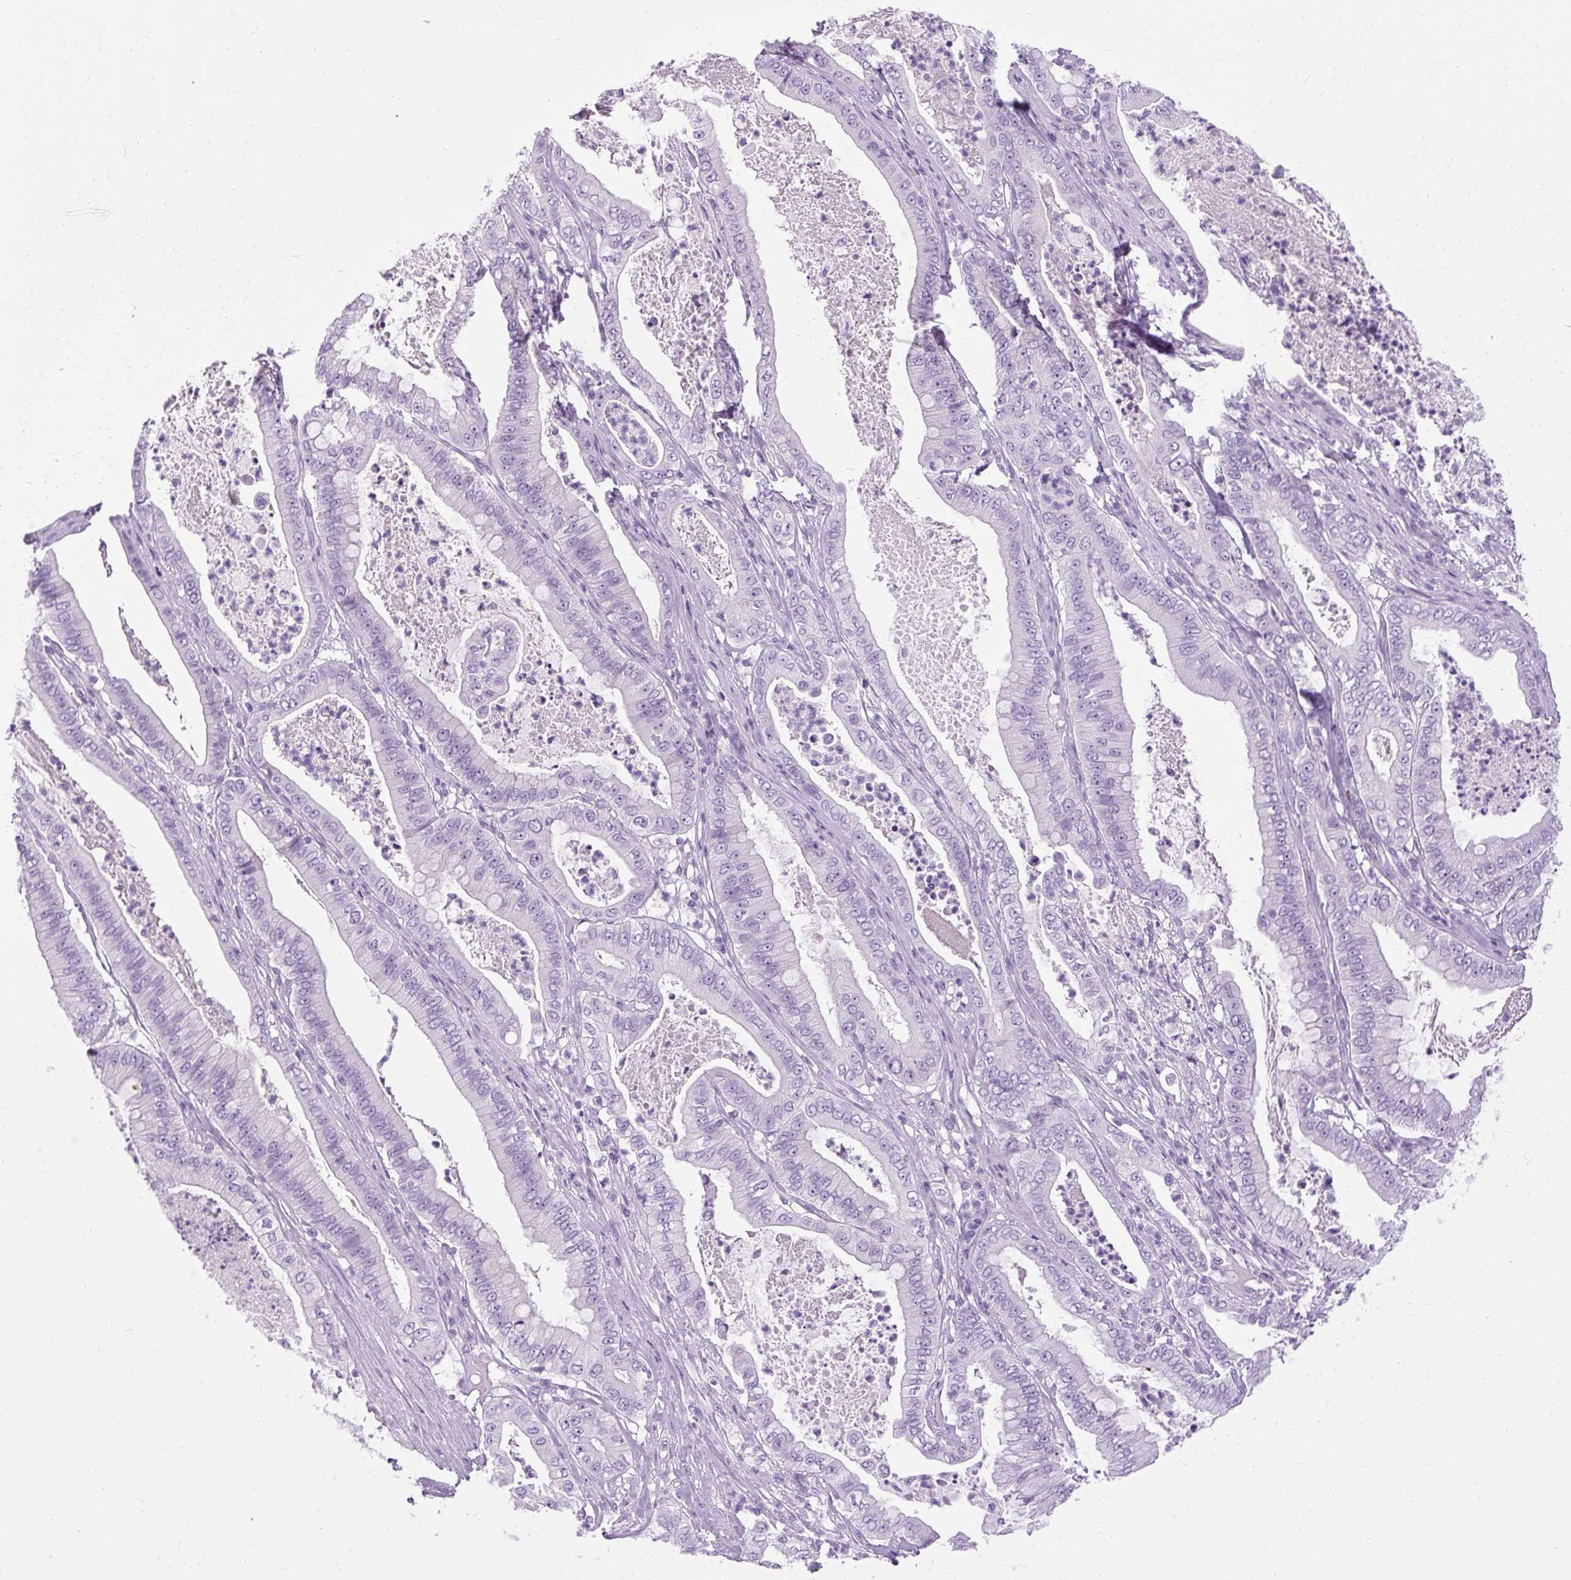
{"staining": {"intensity": "negative", "quantity": "none", "location": "none"}, "tissue": "pancreatic cancer", "cell_type": "Tumor cells", "image_type": "cancer", "snomed": [{"axis": "morphology", "description": "Adenocarcinoma, NOS"}, {"axis": "topography", "description": "Pancreas"}], "caption": "Immunohistochemical staining of pancreatic adenocarcinoma demonstrates no significant positivity in tumor cells.", "gene": "B3GNT4", "patient": {"sex": "male", "age": 71}}